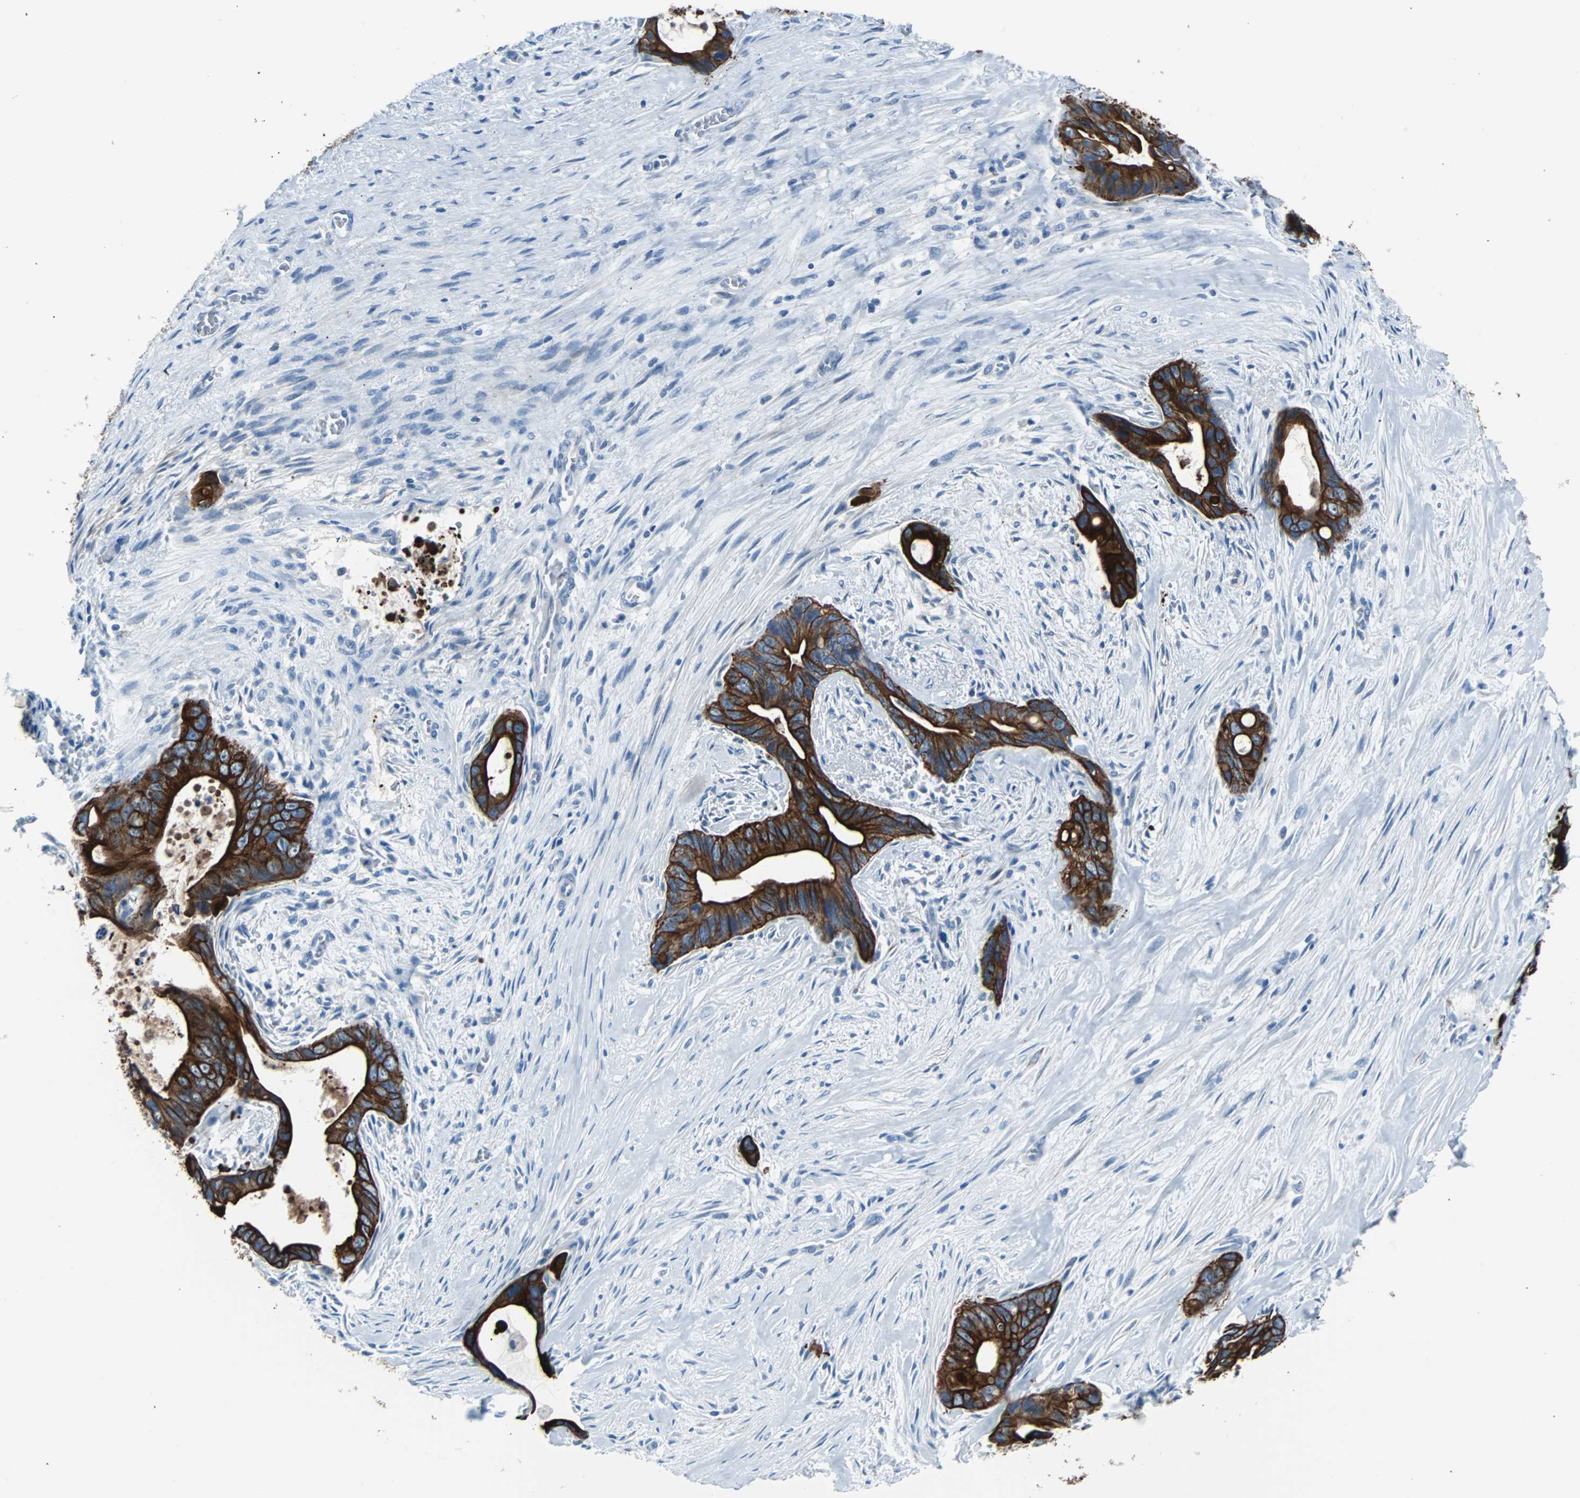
{"staining": {"intensity": "strong", "quantity": ">75%", "location": "cytoplasmic/membranous"}, "tissue": "liver cancer", "cell_type": "Tumor cells", "image_type": "cancer", "snomed": [{"axis": "morphology", "description": "Cholangiocarcinoma"}, {"axis": "topography", "description": "Liver"}], "caption": "A brown stain shows strong cytoplasmic/membranous expression of a protein in cholangiocarcinoma (liver) tumor cells. (DAB (3,3'-diaminobenzidine) IHC, brown staining for protein, blue staining for nuclei).", "gene": "KRT7", "patient": {"sex": "female", "age": 55}}